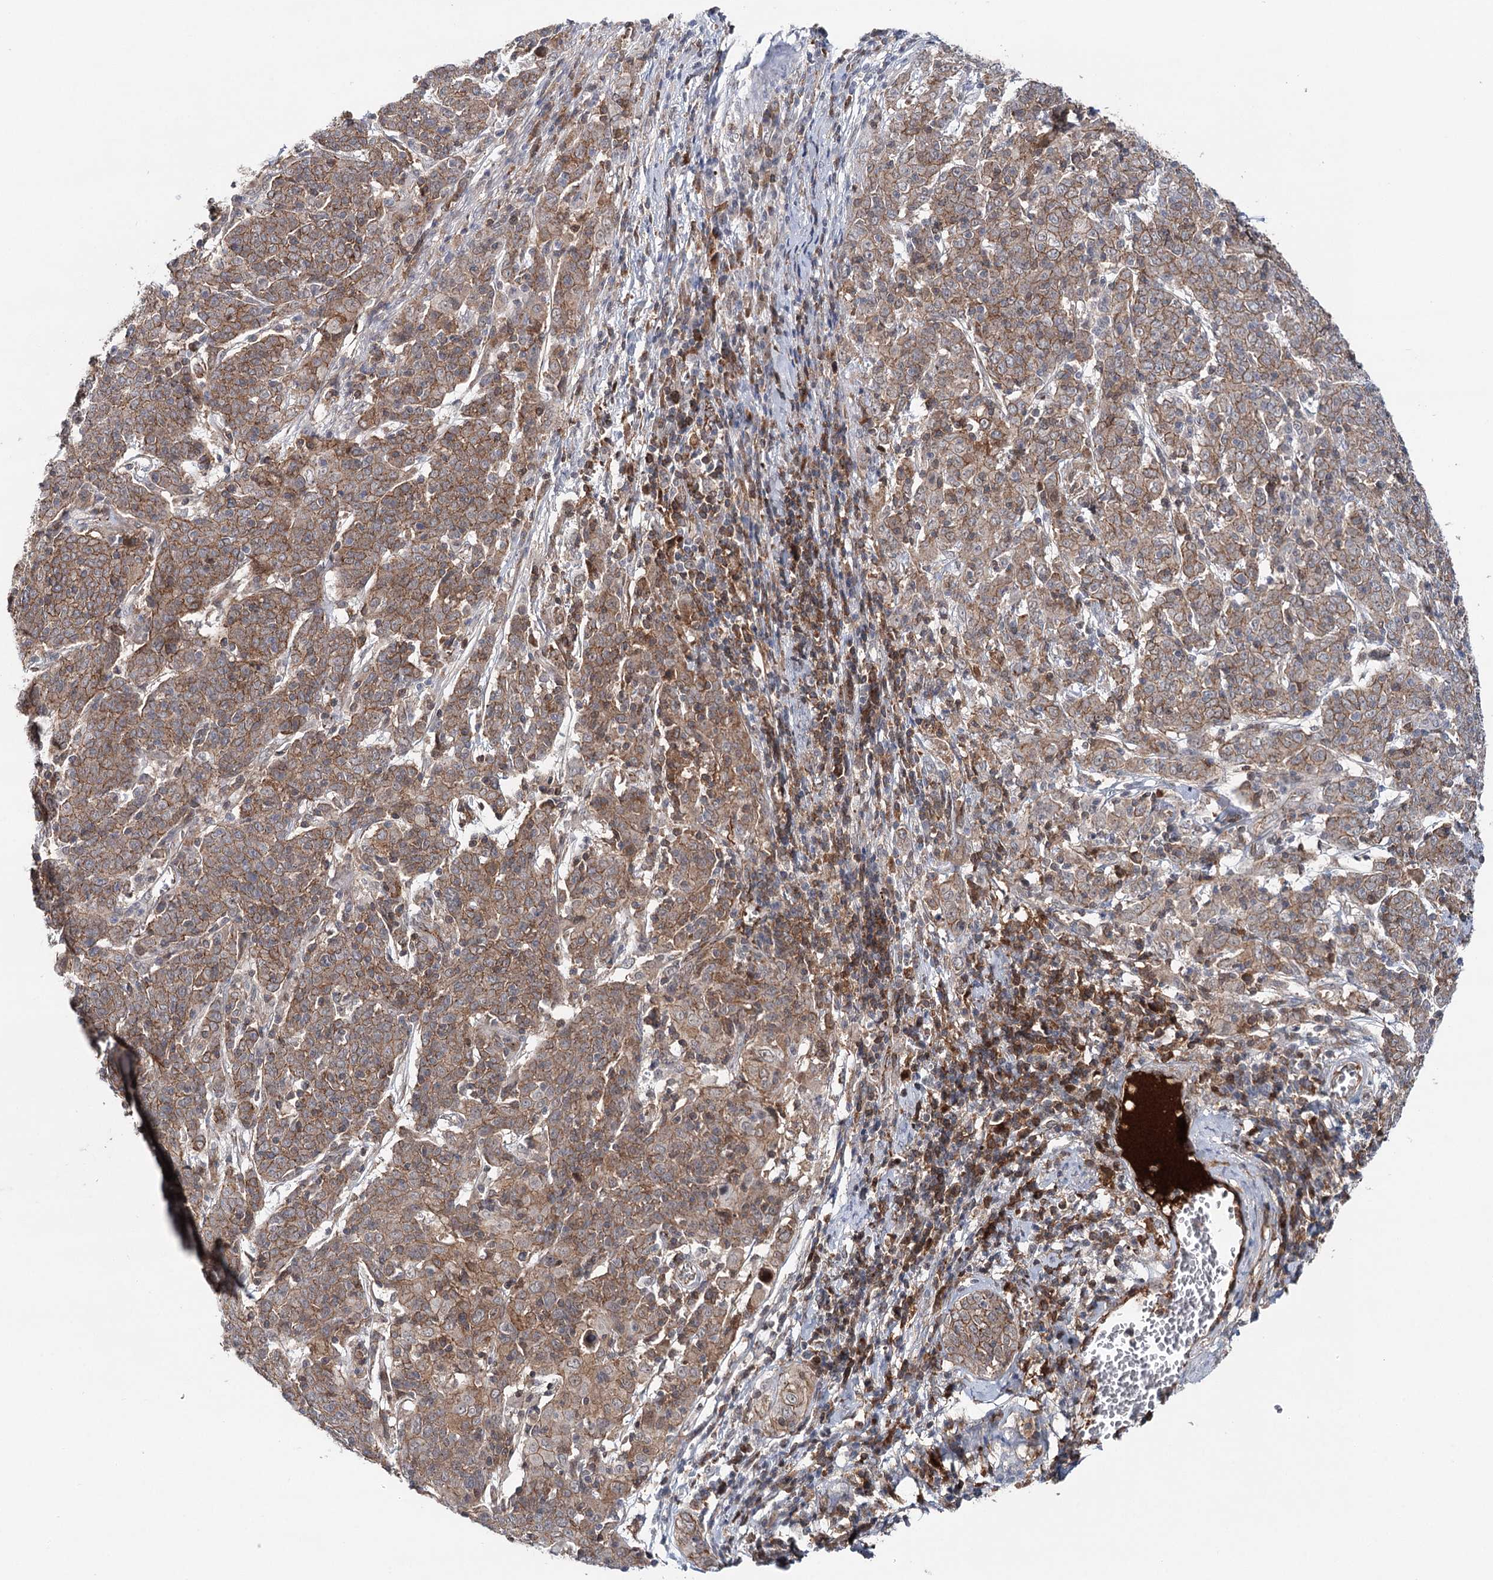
{"staining": {"intensity": "moderate", "quantity": ">75%", "location": "cytoplasmic/membranous"}, "tissue": "cervical cancer", "cell_type": "Tumor cells", "image_type": "cancer", "snomed": [{"axis": "morphology", "description": "Squamous cell carcinoma, NOS"}, {"axis": "topography", "description": "Cervix"}], "caption": "The histopathology image exhibits immunohistochemical staining of cervical squamous cell carcinoma. There is moderate cytoplasmic/membranous staining is seen in approximately >75% of tumor cells.", "gene": "PKP4", "patient": {"sex": "female", "age": 67}}